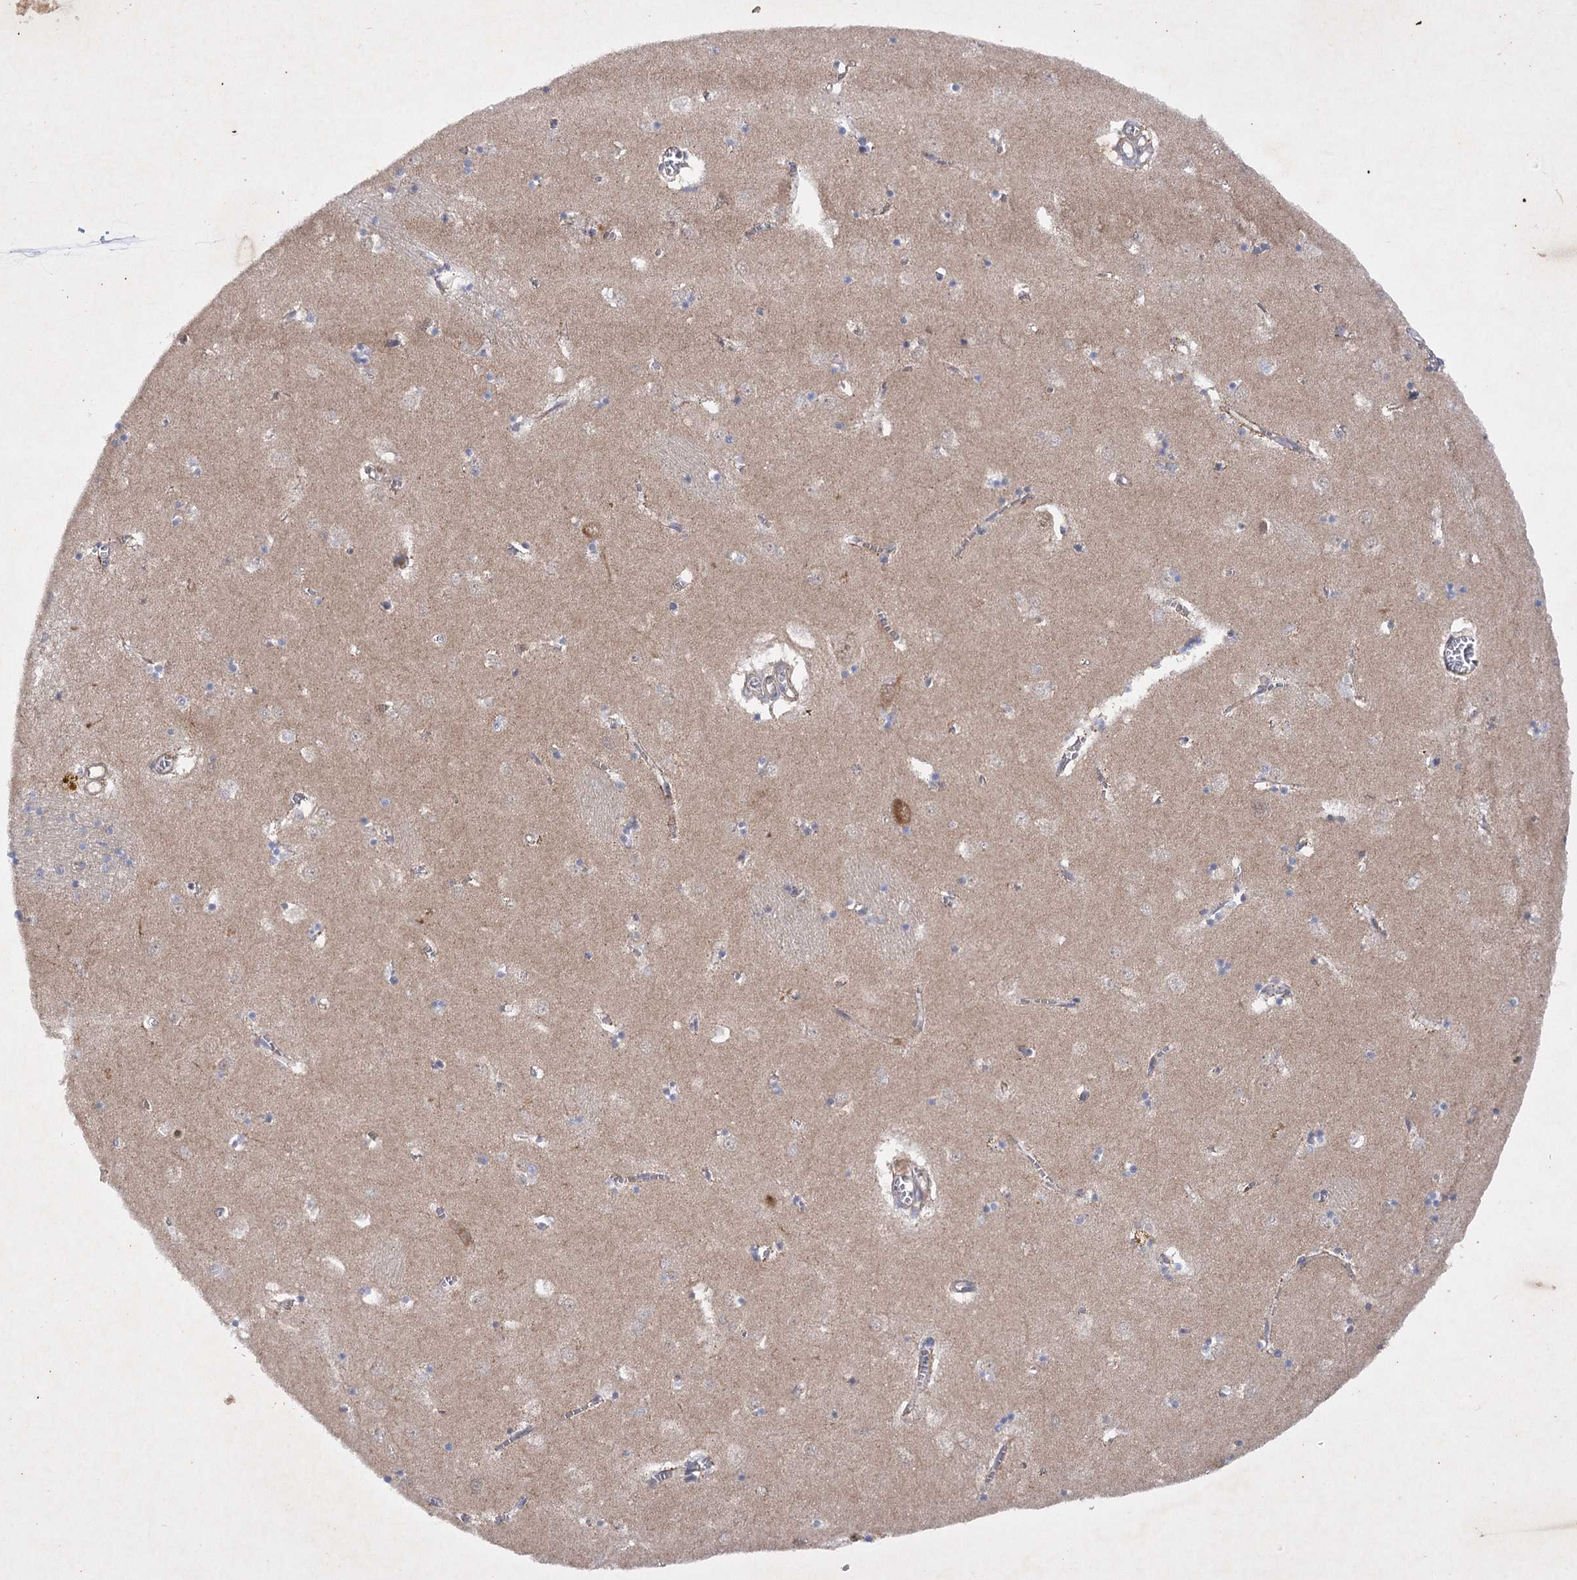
{"staining": {"intensity": "weak", "quantity": "<25%", "location": "cytoplasmic/membranous"}, "tissue": "caudate", "cell_type": "Glial cells", "image_type": "normal", "snomed": [{"axis": "morphology", "description": "Normal tissue, NOS"}, {"axis": "topography", "description": "Lateral ventricle wall"}], "caption": "Glial cells are negative for protein expression in unremarkable human caudate. (DAB immunohistochemistry, high magnification).", "gene": "BCR", "patient": {"sex": "male", "age": 70}}